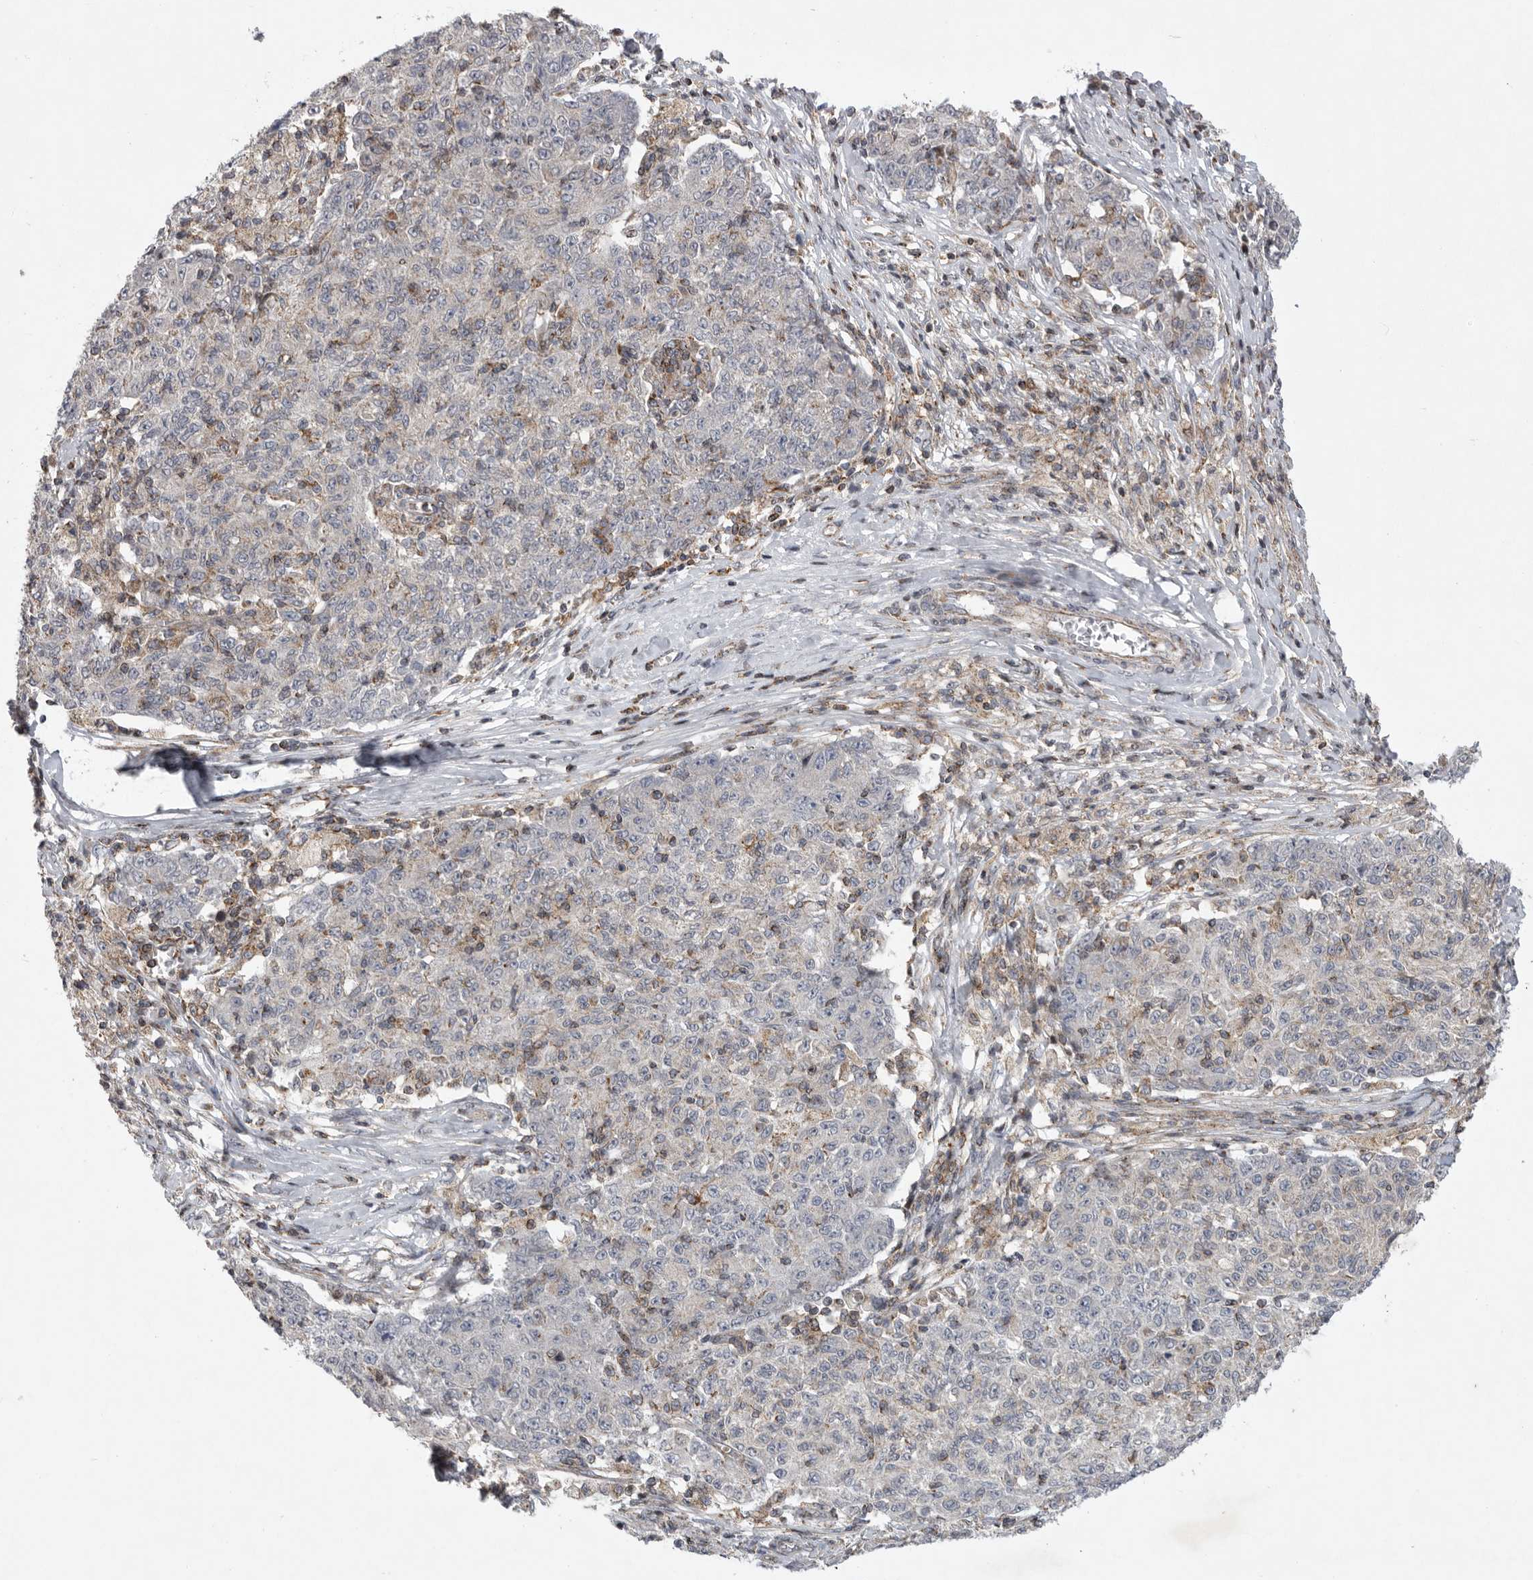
{"staining": {"intensity": "negative", "quantity": "none", "location": "none"}, "tissue": "ovarian cancer", "cell_type": "Tumor cells", "image_type": "cancer", "snomed": [{"axis": "morphology", "description": "Carcinoma, endometroid"}, {"axis": "topography", "description": "Ovary"}], "caption": "This is an IHC image of ovarian endometroid carcinoma. There is no staining in tumor cells.", "gene": "MPZL1", "patient": {"sex": "female", "age": 42}}